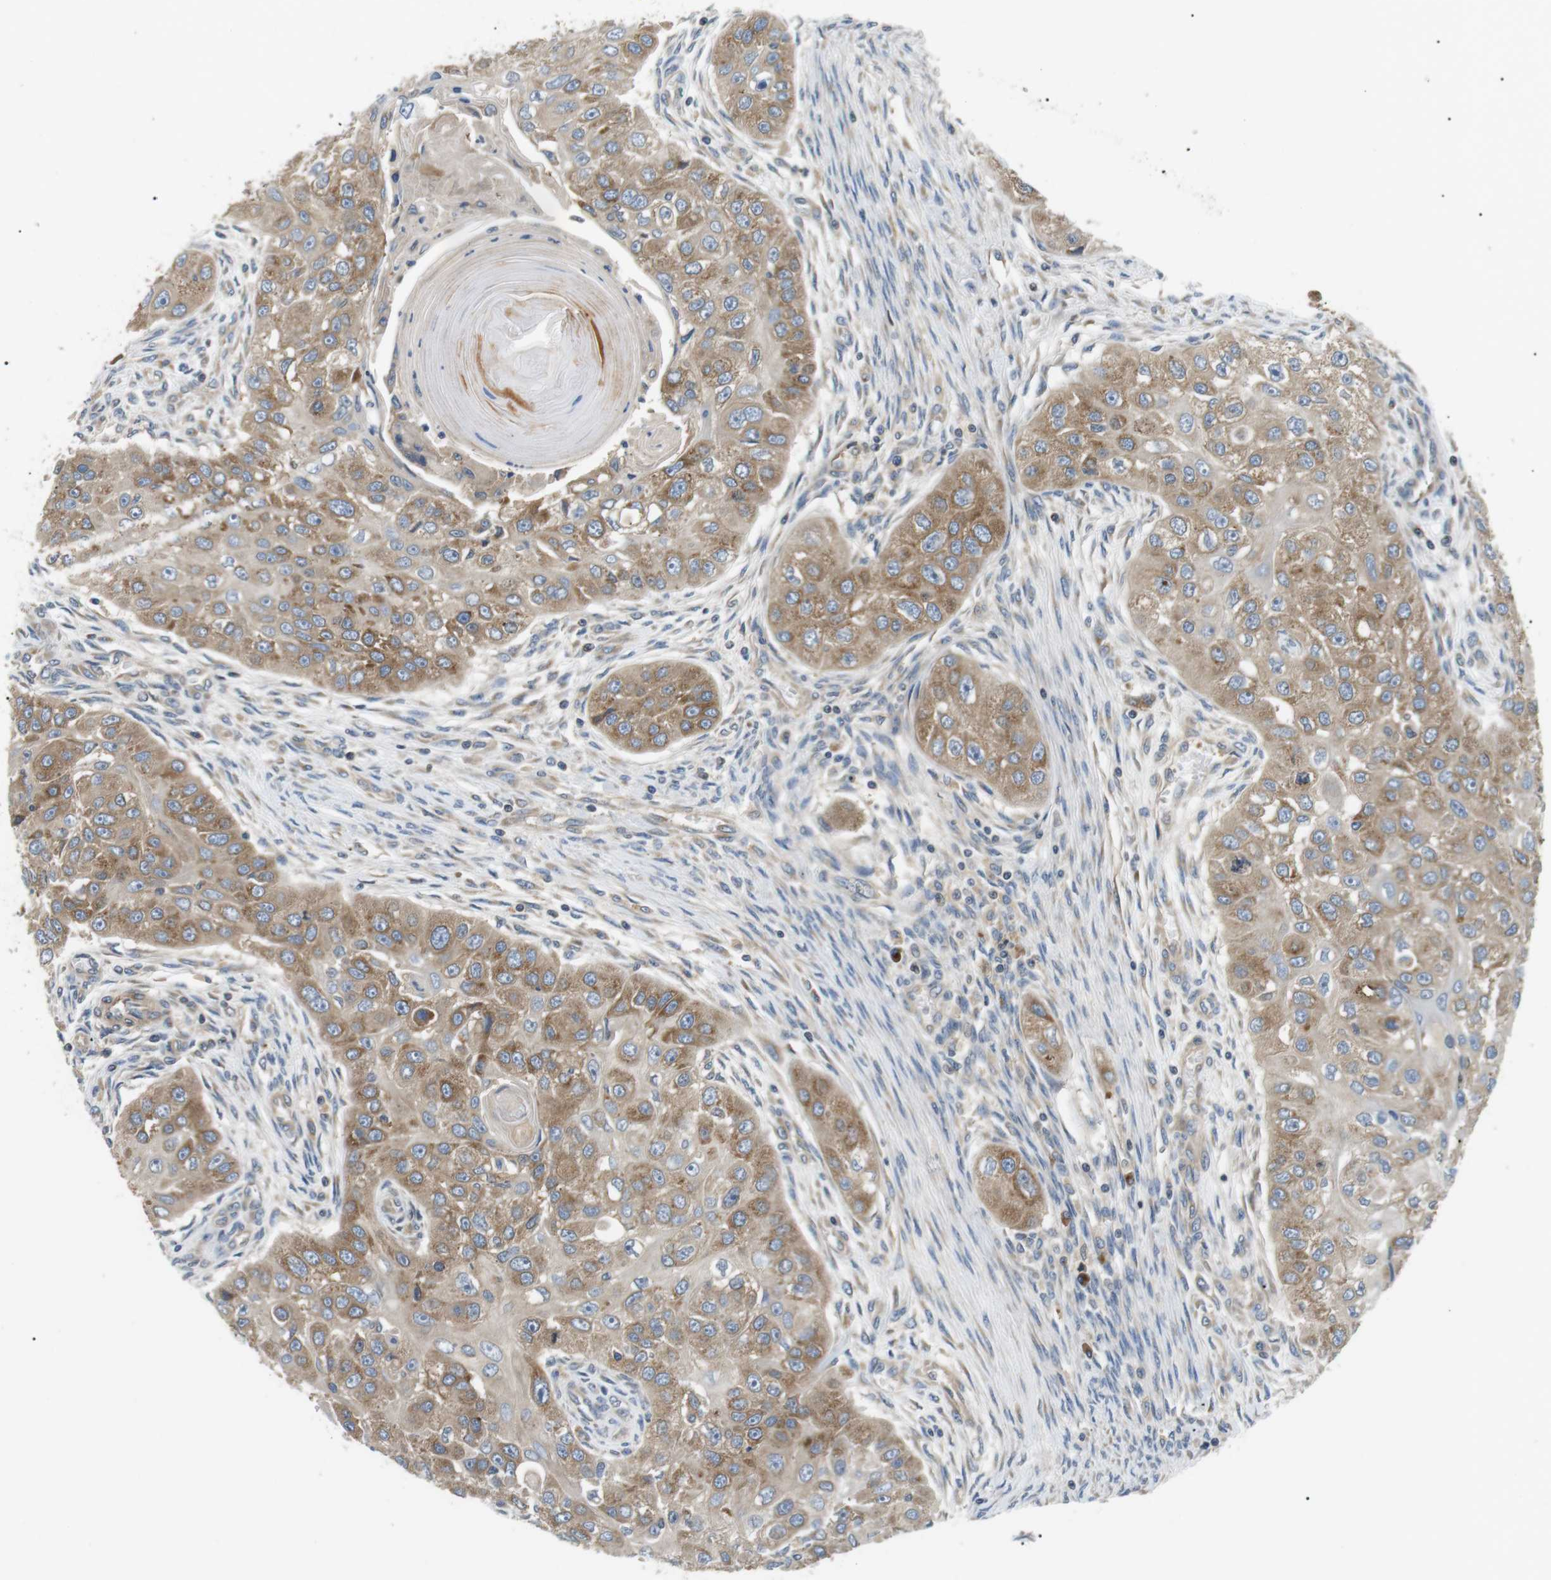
{"staining": {"intensity": "moderate", "quantity": ">75%", "location": "cytoplasmic/membranous"}, "tissue": "head and neck cancer", "cell_type": "Tumor cells", "image_type": "cancer", "snomed": [{"axis": "morphology", "description": "Normal tissue, NOS"}, {"axis": "morphology", "description": "Squamous cell carcinoma, NOS"}, {"axis": "topography", "description": "Skeletal muscle"}, {"axis": "topography", "description": "Head-Neck"}], "caption": "Human head and neck cancer (squamous cell carcinoma) stained with a protein marker reveals moderate staining in tumor cells.", "gene": "DIPK1A", "patient": {"sex": "male", "age": 51}}